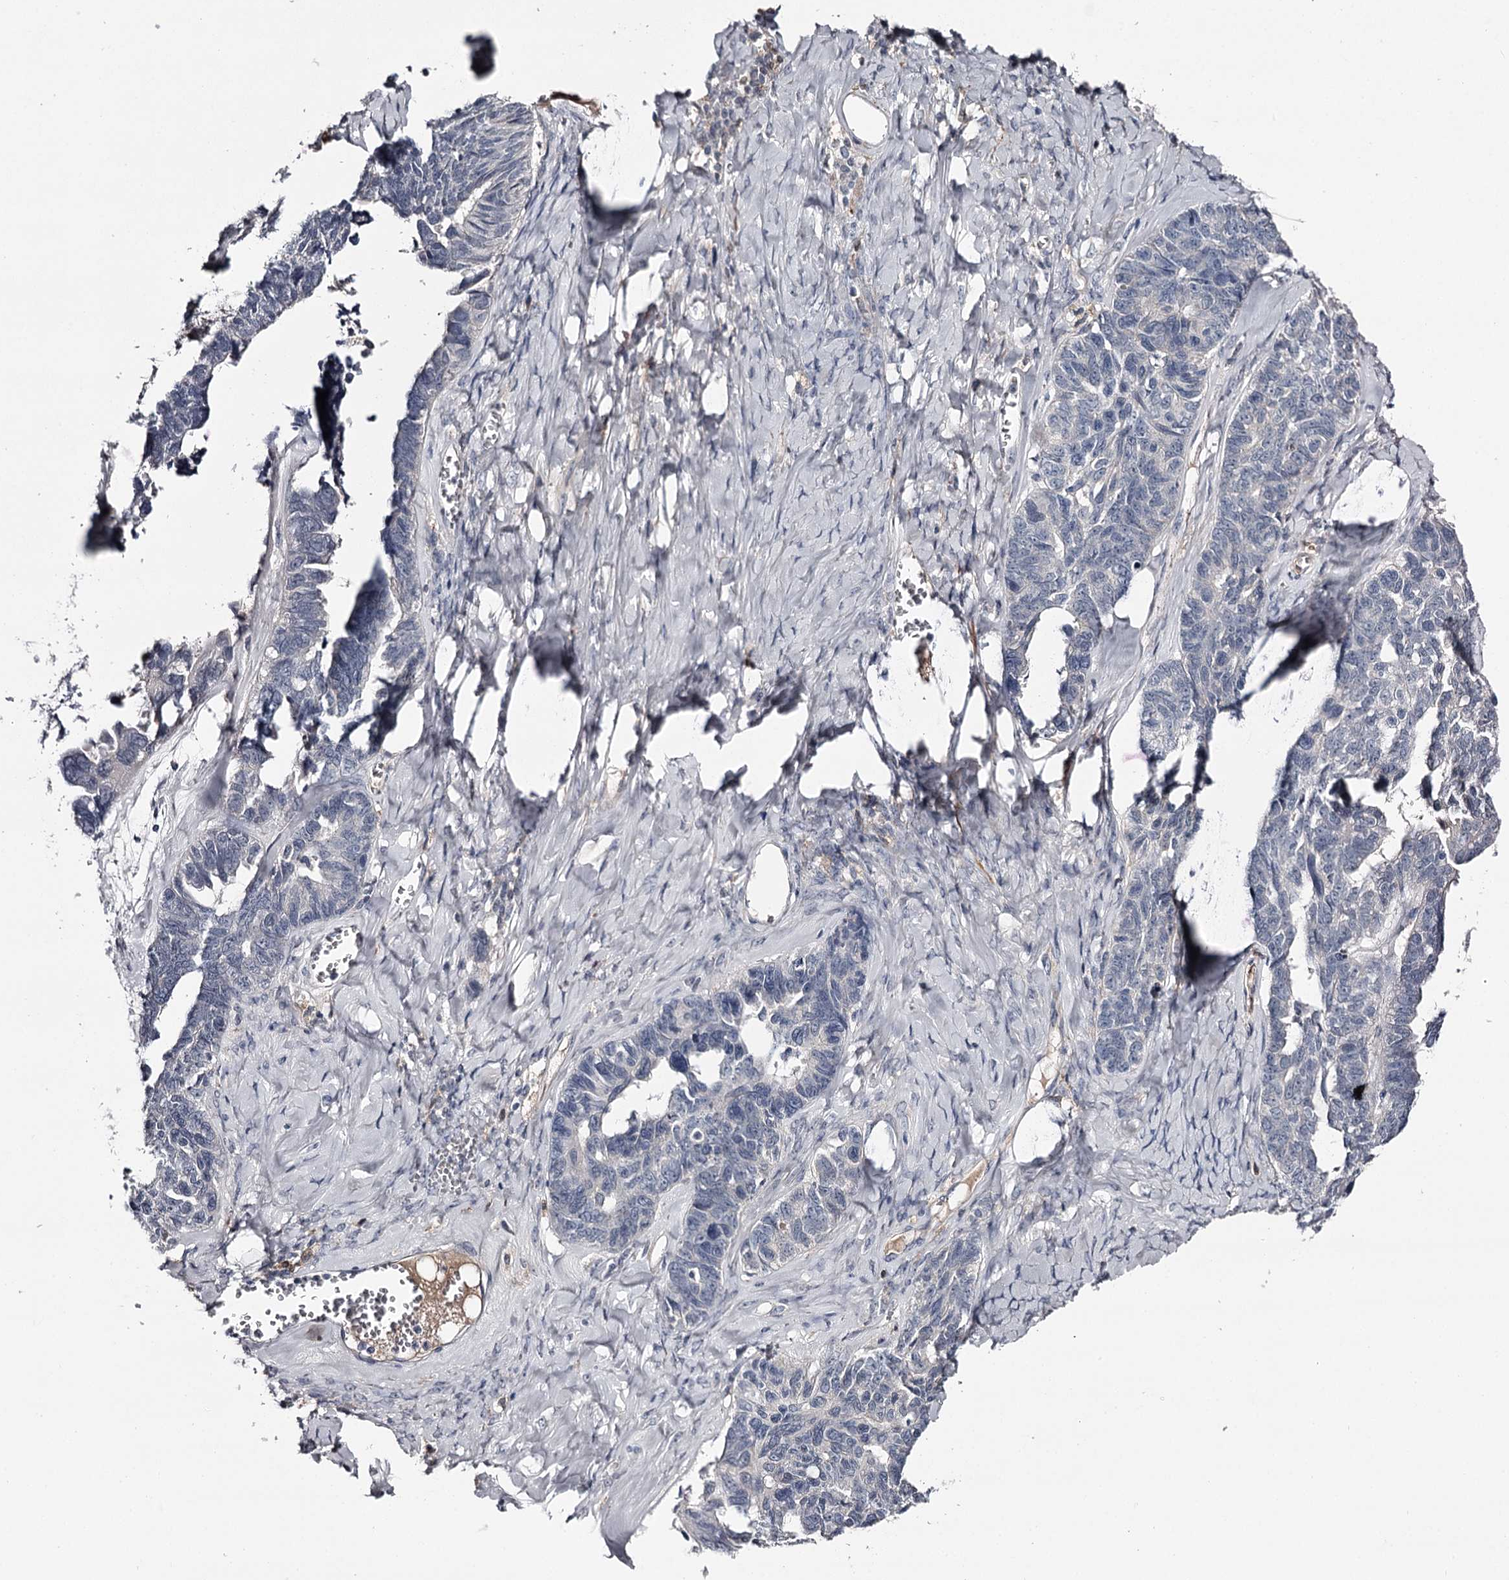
{"staining": {"intensity": "negative", "quantity": "none", "location": "none"}, "tissue": "ovarian cancer", "cell_type": "Tumor cells", "image_type": "cancer", "snomed": [{"axis": "morphology", "description": "Cystadenocarcinoma, serous, NOS"}, {"axis": "topography", "description": "Ovary"}], "caption": "IHC histopathology image of serous cystadenocarcinoma (ovarian) stained for a protein (brown), which displays no staining in tumor cells. Nuclei are stained in blue.", "gene": "FDXACB1", "patient": {"sex": "female", "age": 79}}